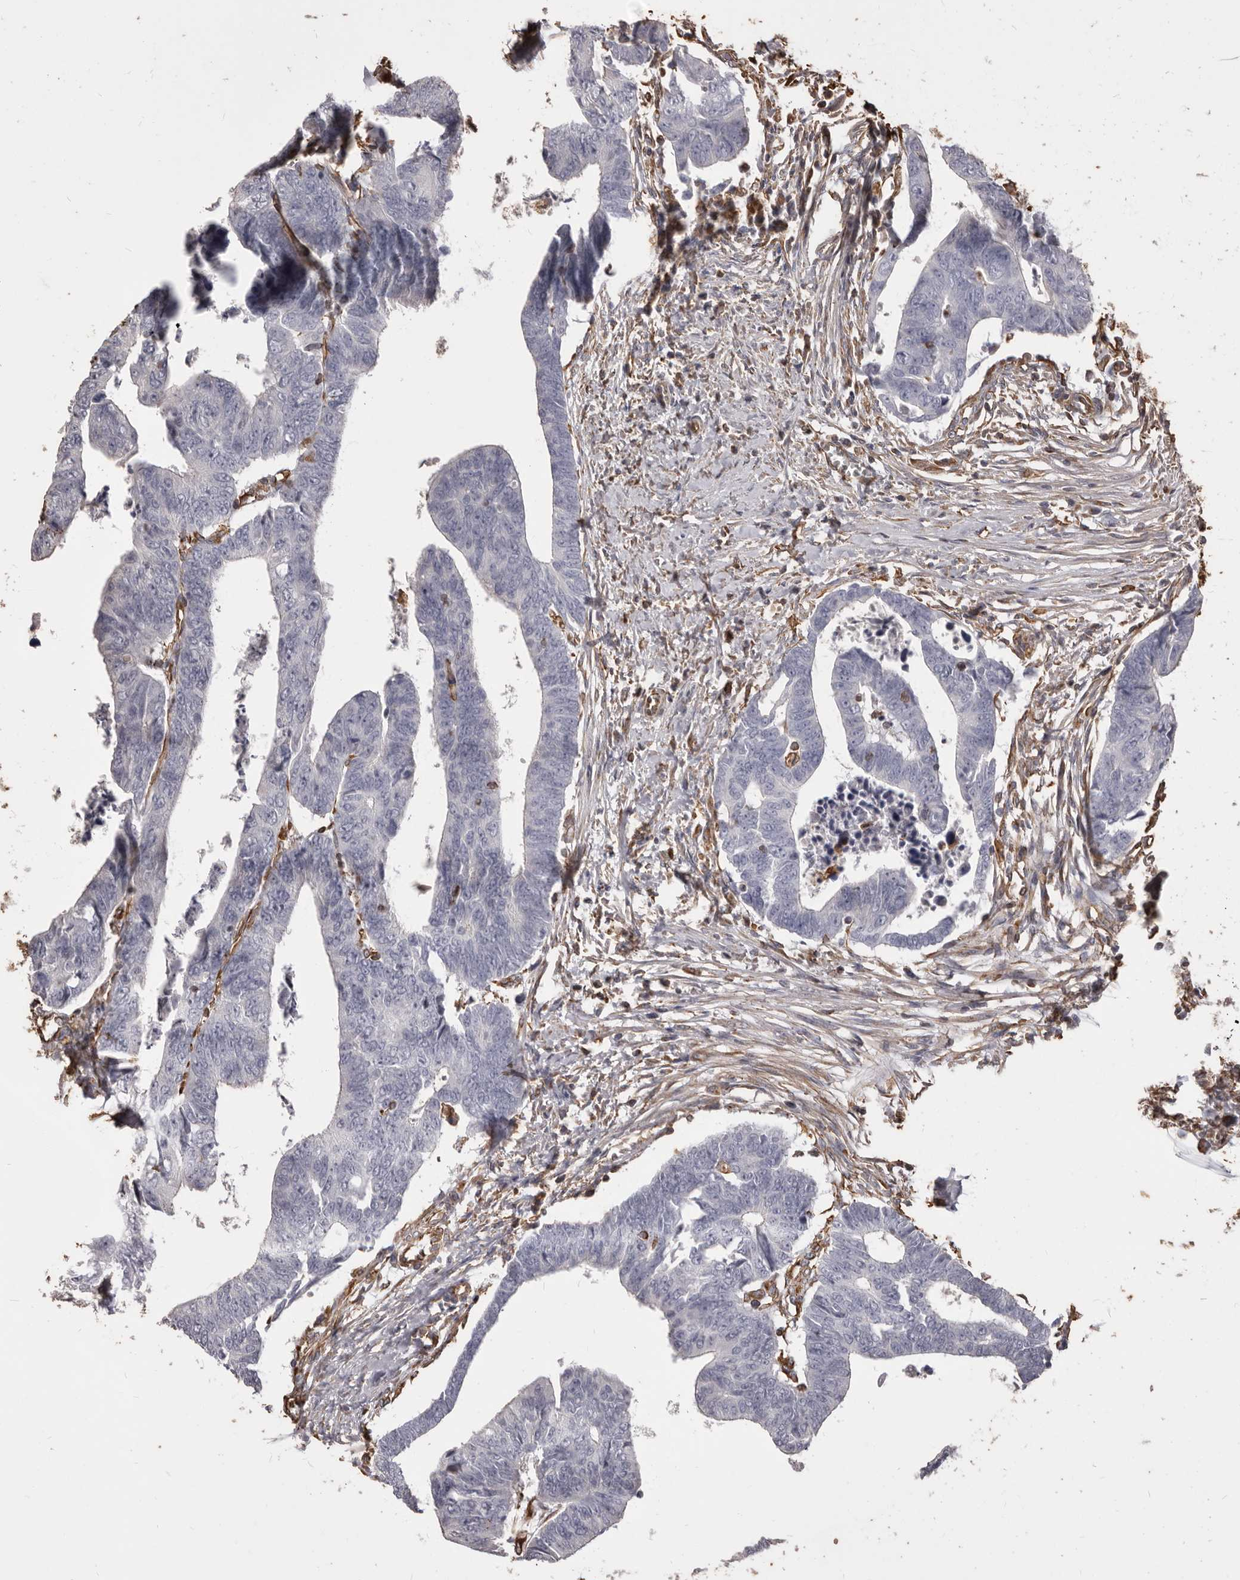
{"staining": {"intensity": "negative", "quantity": "none", "location": "none"}, "tissue": "colorectal cancer", "cell_type": "Tumor cells", "image_type": "cancer", "snomed": [{"axis": "morphology", "description": "Adenocarcinoma, NOS"}, {"axis": "topography", "description": "Rectum"}], "caption": "The IHC micrograph has no significant staining in tumor cells of colorectal adenocarcinoma tissue. (DAB (3,3'-diaminobenzidine) immunohistochemistry with hematoxylin counter stain).", "gene": "MTURN", "patient": {"sex": "female", "age": 65}}